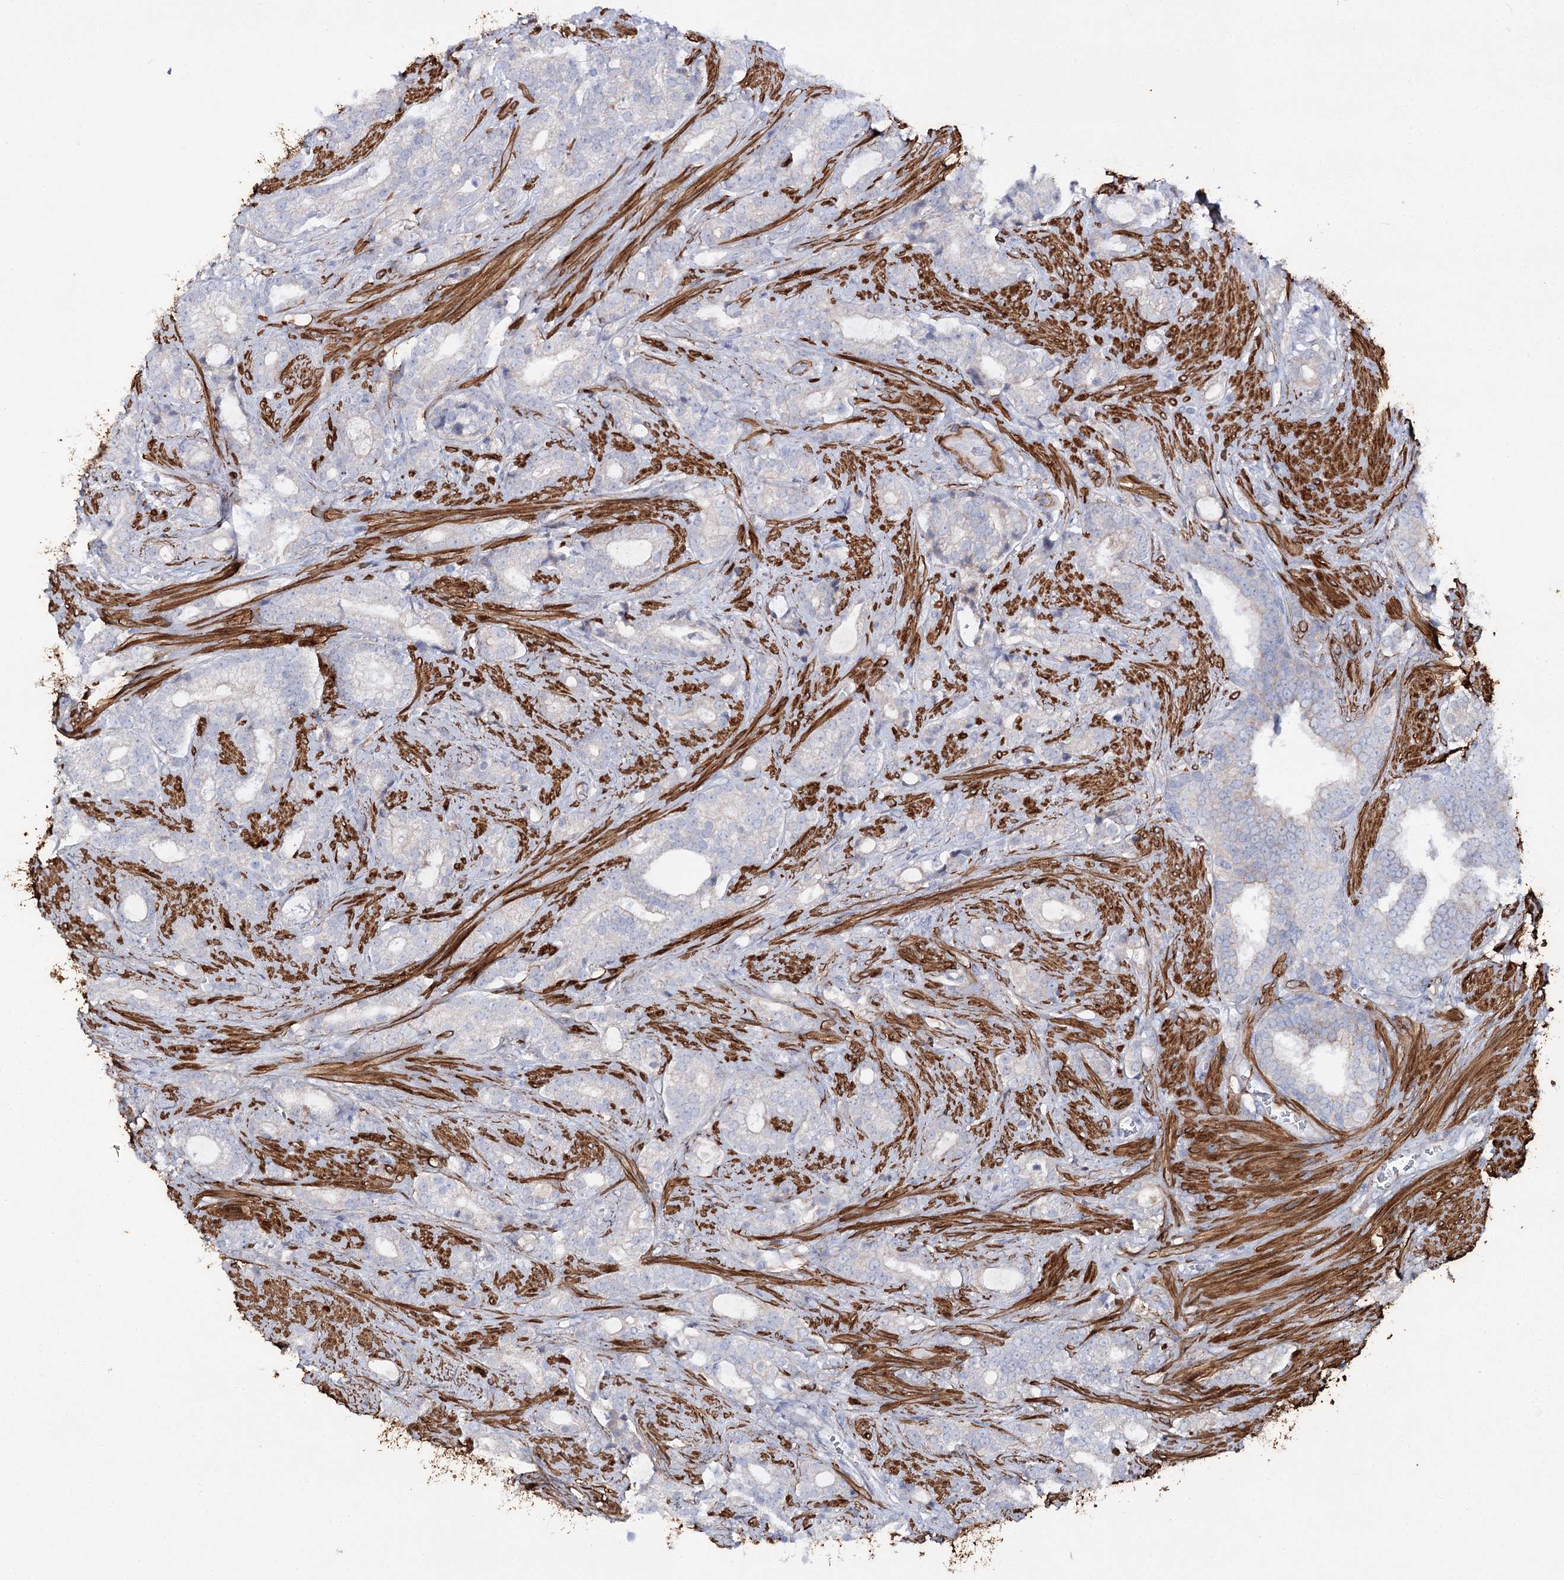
{"staining": {"intensity": "negative", "quantity": "none", "location": "none"}, "tissue": "prostate cancer", "cell_type": "Tumor cells", "image_type": "cancer", "snomed": [{"axis": "morphology", "description": "Adenocarcinoma, High grade"}, {"axis": "topography", "description": "Prostate and seminal vesicle, NOS"}], "caption": "Immunohistochemistry micrograph of neoplastic tissue: human prostate adenocarcinoma (high-grade) stained with DAB exhibits no significant protein positivity in tumor cells.", "gene": "RTN2", "patient": {"sex": "male", "age": 67}}